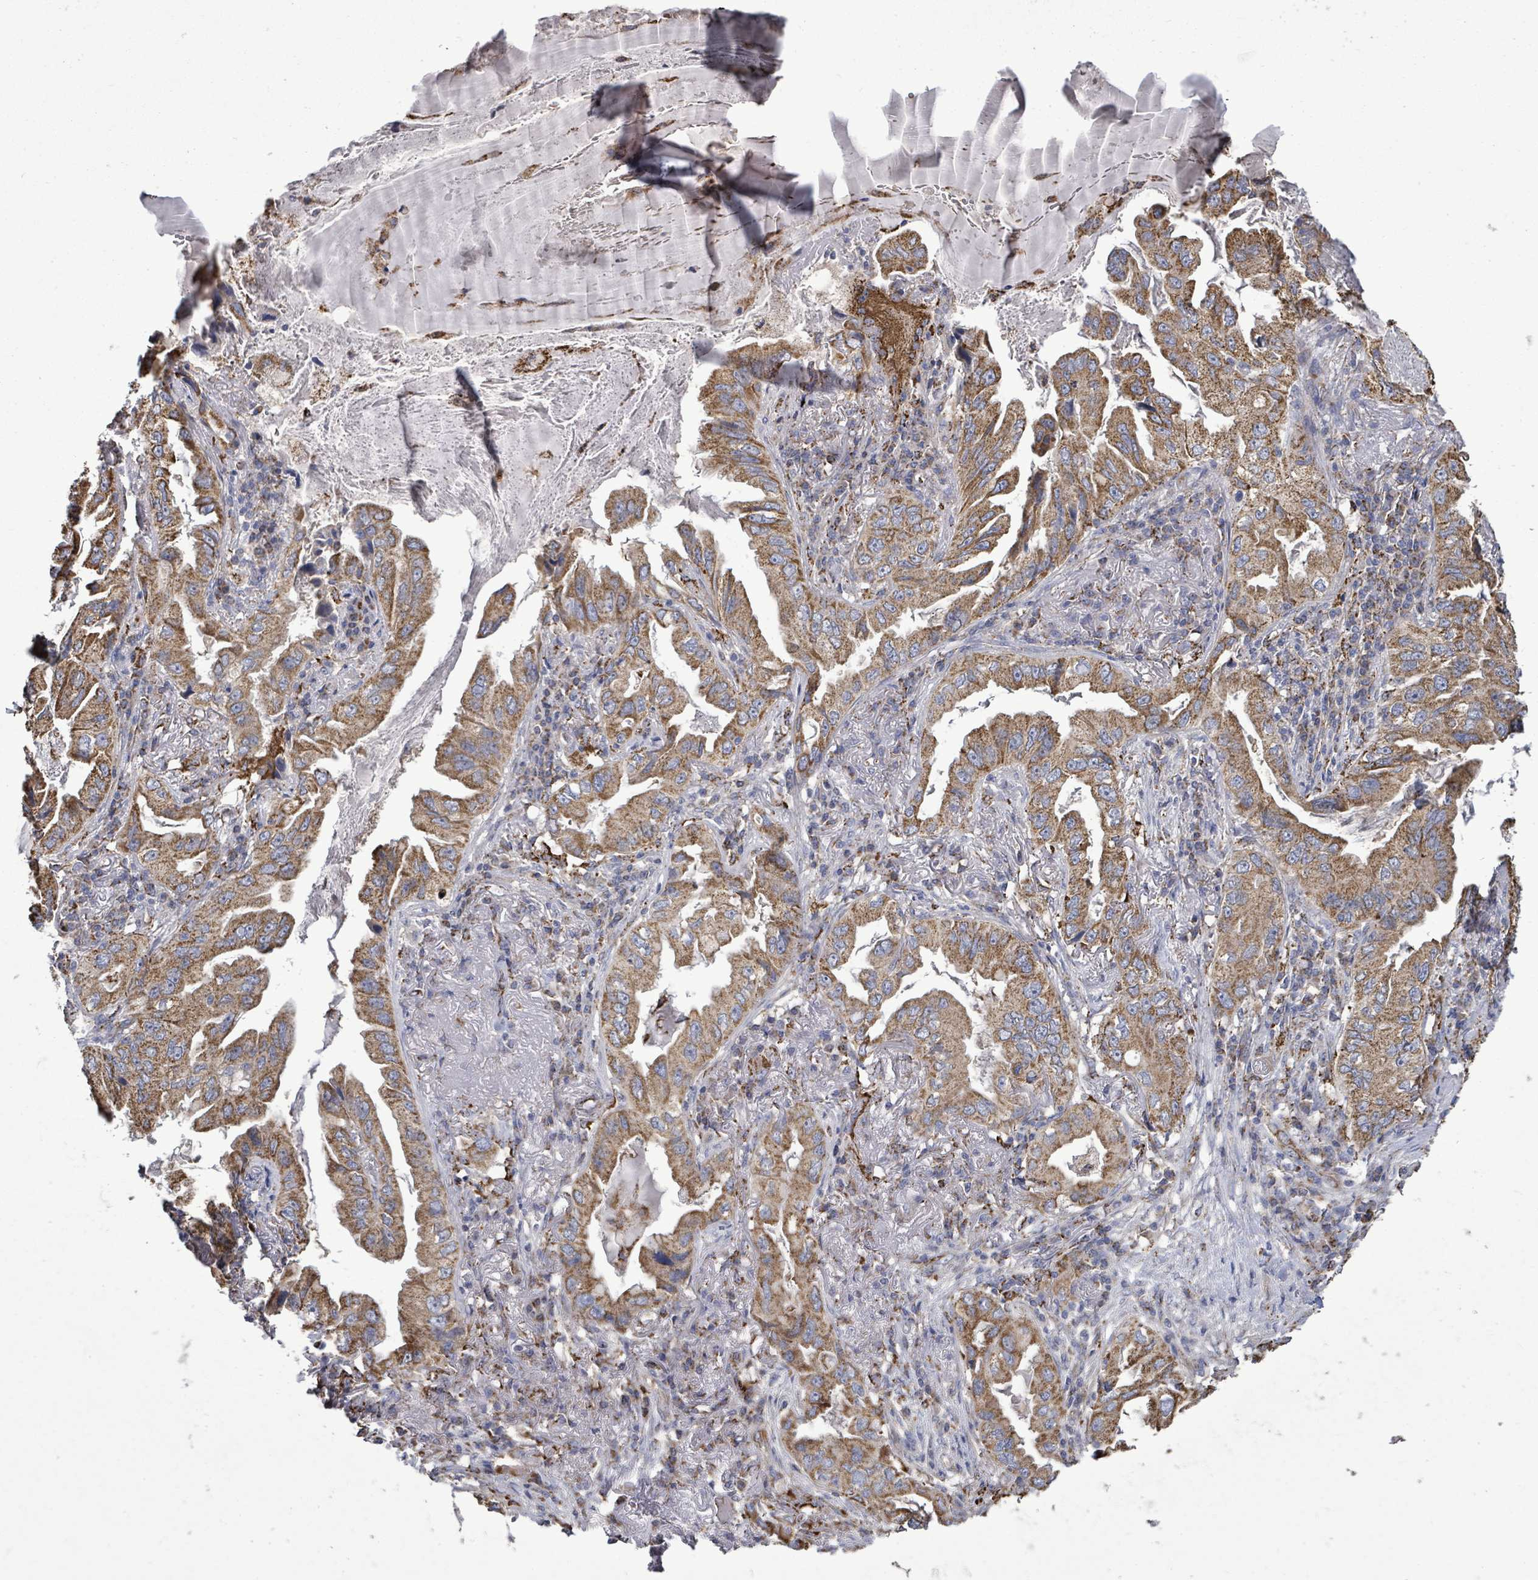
{"staining": {"intensity": "moderate", "quantity": ">75%", "location": "cytoplasmic/membranous"}, "tissue": "lung cancer", "cell_type": "Tumor cells", "image_type": "cancer", "snomed": [{"axis": "morphology", "description": "Adenocarcinoma, NOS"}, {"axis": "topography", "description": "Lung"}], "caption": "Immunohistochemistry (IHC) staining of lung cancer, which reveals medium levels of moderate cytoplasmic/membranous staining in about >75% of tumor cells indicating moderate cytoplasmic/membranous protein staining. The staining was performed using DAB (3,3'-diaminobenzidine) (brown) for protein detection and nuclei were counterstained in hematoxylin (blue).", "gene": "MTMR12", "patient": {"sex": "female", "age": 69}}